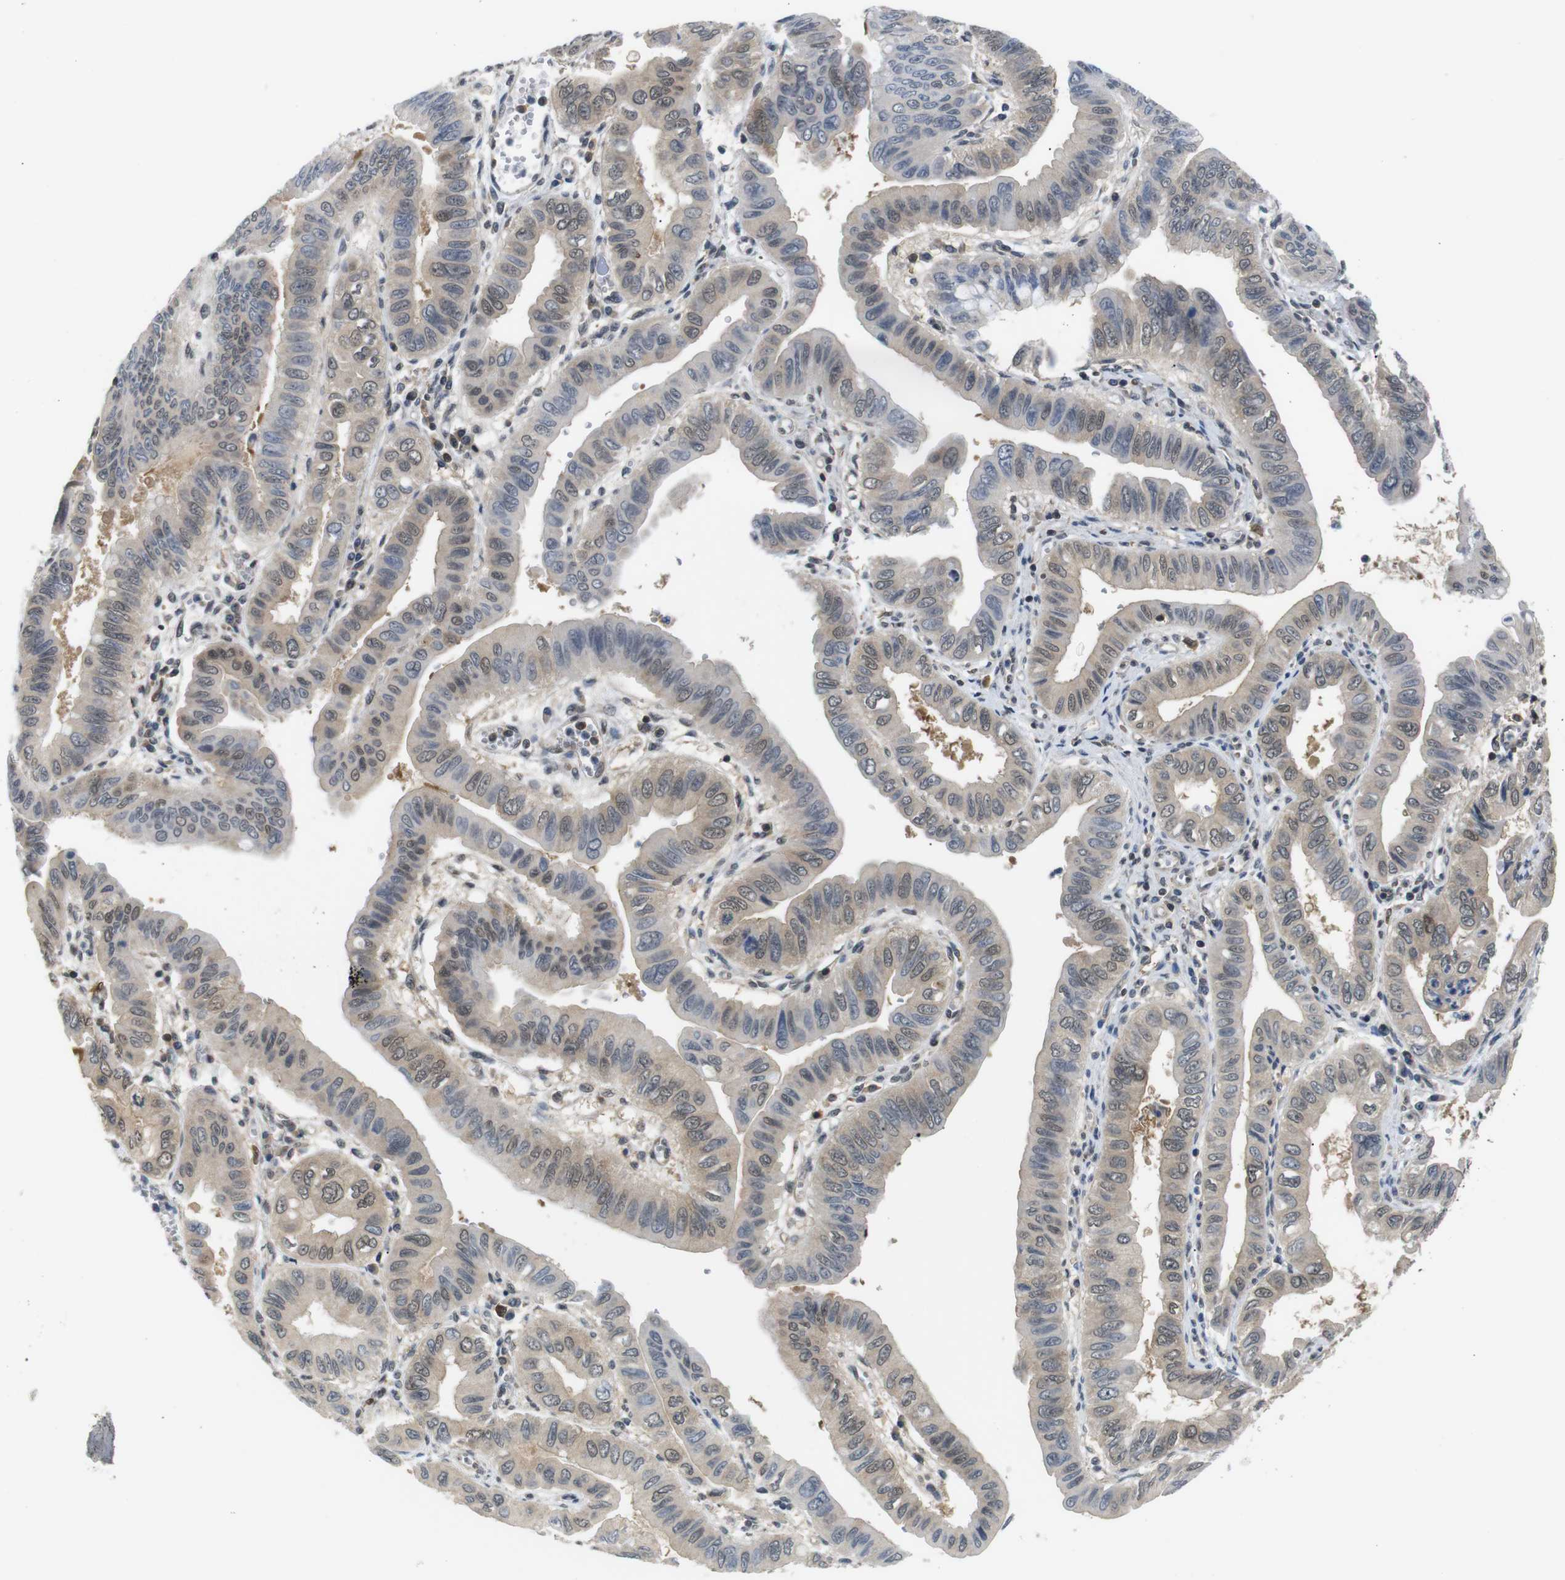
{"staining": {"intensity": "moderate", "quantity": "25%-75%", "location": "cytoplasmic/membranous,nuclear"}, "tissue": "pancreatic cancer", "cell_type": "Tumor cells", "image_type": "cancer", "snomed": [{"axis": "morphology", "description": "Normal tissue, NOS"}, {"axis": "topography", "description": "Lymph node"}], "caption": "Immunohistochemistry (IHC) staining of pancreatic cancer, which exhibits medium levels of moderate cytoplasmic/membranous and nuclear positivity in approximately 25%-75% of tumor cells indicating moderate cytoplasmic/membranous and nuclear protein staining. The staining was performed using DAB (brown) for protein detection and nuclei were counterstained in hematoxylin (blue).", "gene": "UBXN1", "patient": {"sex": "male", "age": 50}}